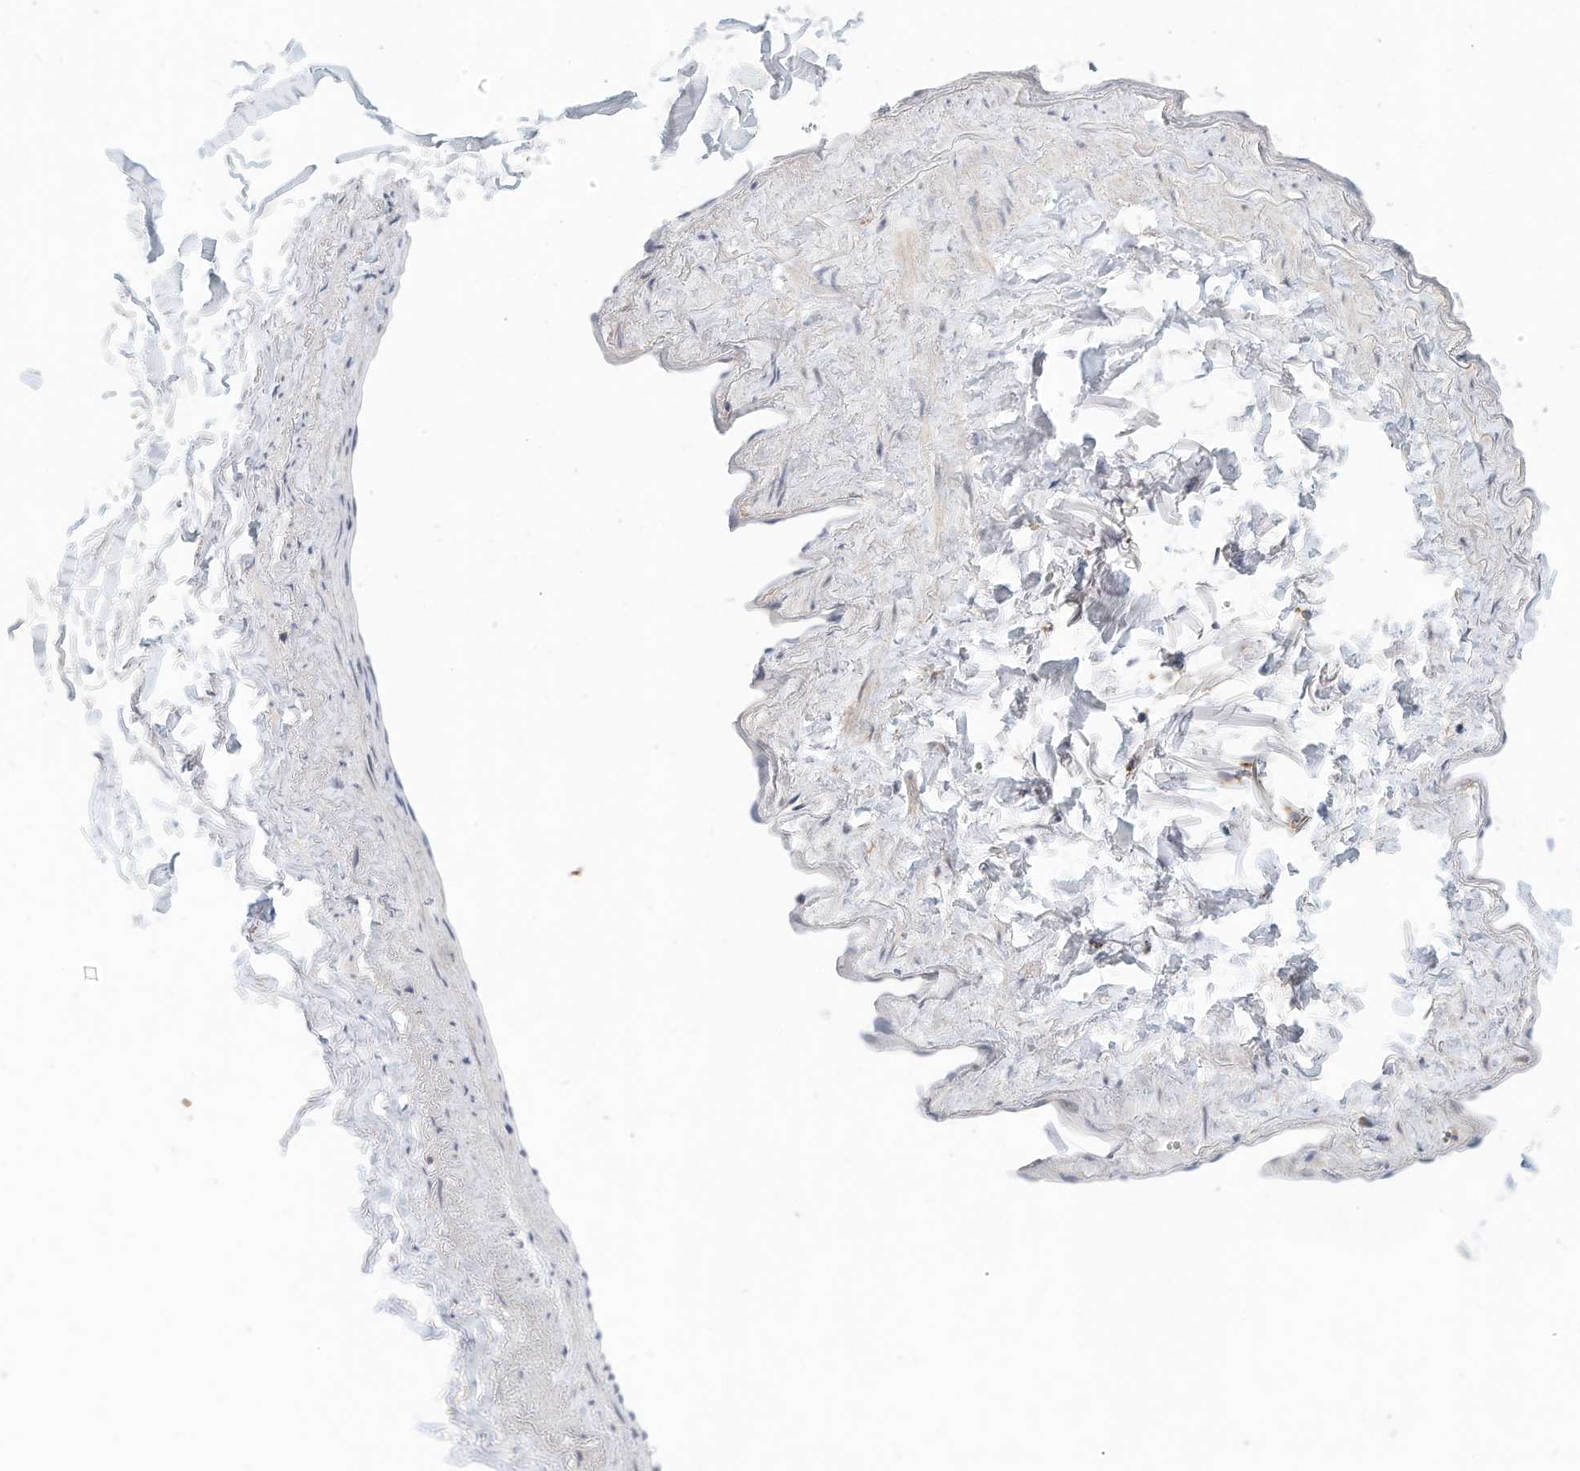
{"staining": {"intensity": "negative", "quantity": "none", "location": "none"}, "tissue": "adipose tissue", "cell_type": "Adipocytes", "image_type": "normal", "snomed": [{"axis": "morphology", "description": "Normal tissue, NOS"}, {"axis": "topography", "description": "Cartilage tissue"}, {"axis": "topography", "description": "Bronchus"}], "caption": "An immunohistochemistry micrograph of benign adipose tissue is shown. There is no staining in adipocytes of adipose tissue. (DAB (3,3'-diaminobenzidine) immunohistochemistry (IHC), high magnification).", "gene": "MICAL1", "patient": {"sex": "female", "age": 73}}